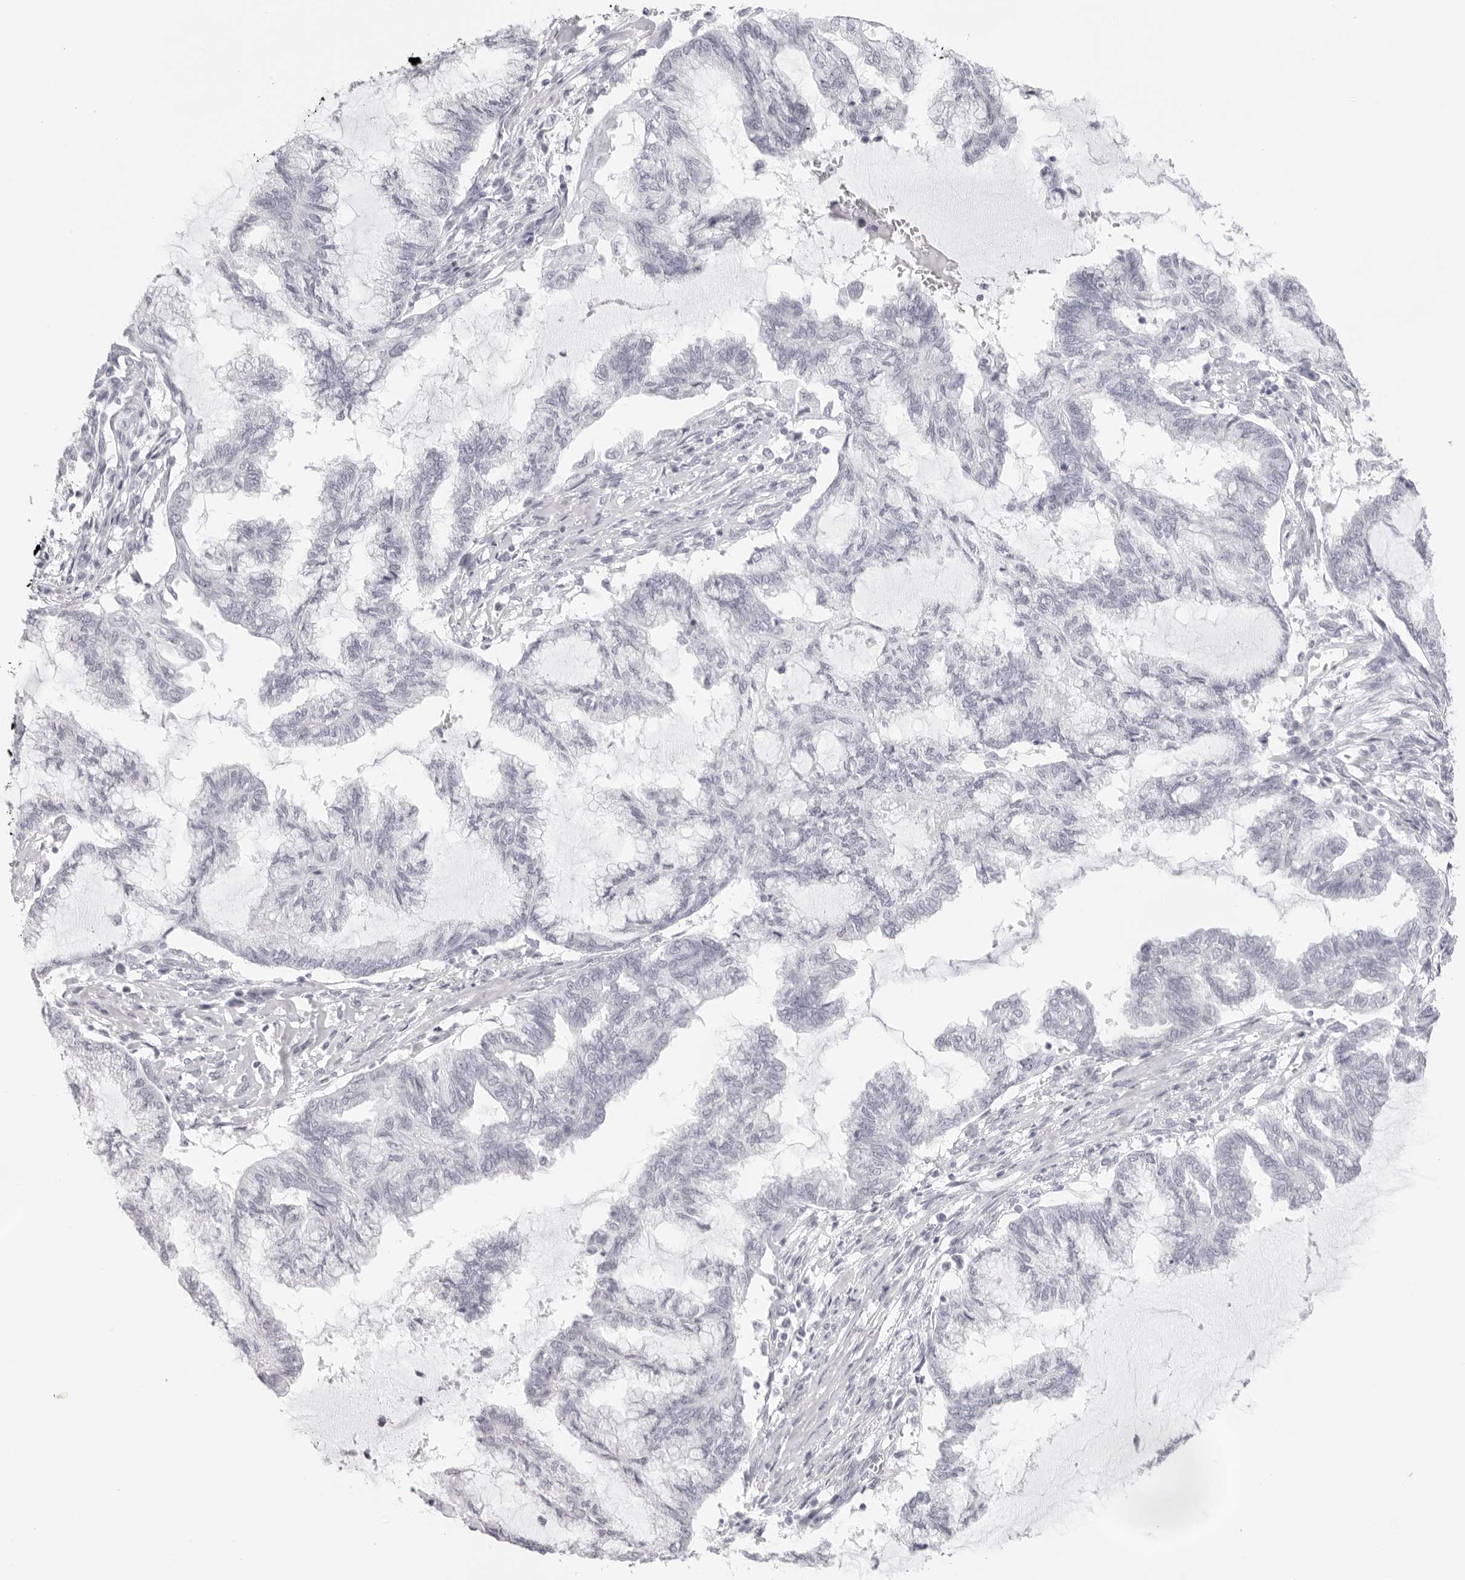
{"staining": {"intensity": "negative", "quantity": "none", "location": "none"}, "tissue": "endometrial cancer", "cell_type": "Tumor cells", "image_type": "cancer", "snomed": [{"axis": "morphology", "description": "Adenocarcinoma, NOS"}, {"axis": "topography", "description": "Endometrium"}], "caption": "Tumor cells are negative for brown protein staining in adenocarcinoma (endometrial).", "gene": "KLK12", "patient": {"sex": "female", "age": 86}}